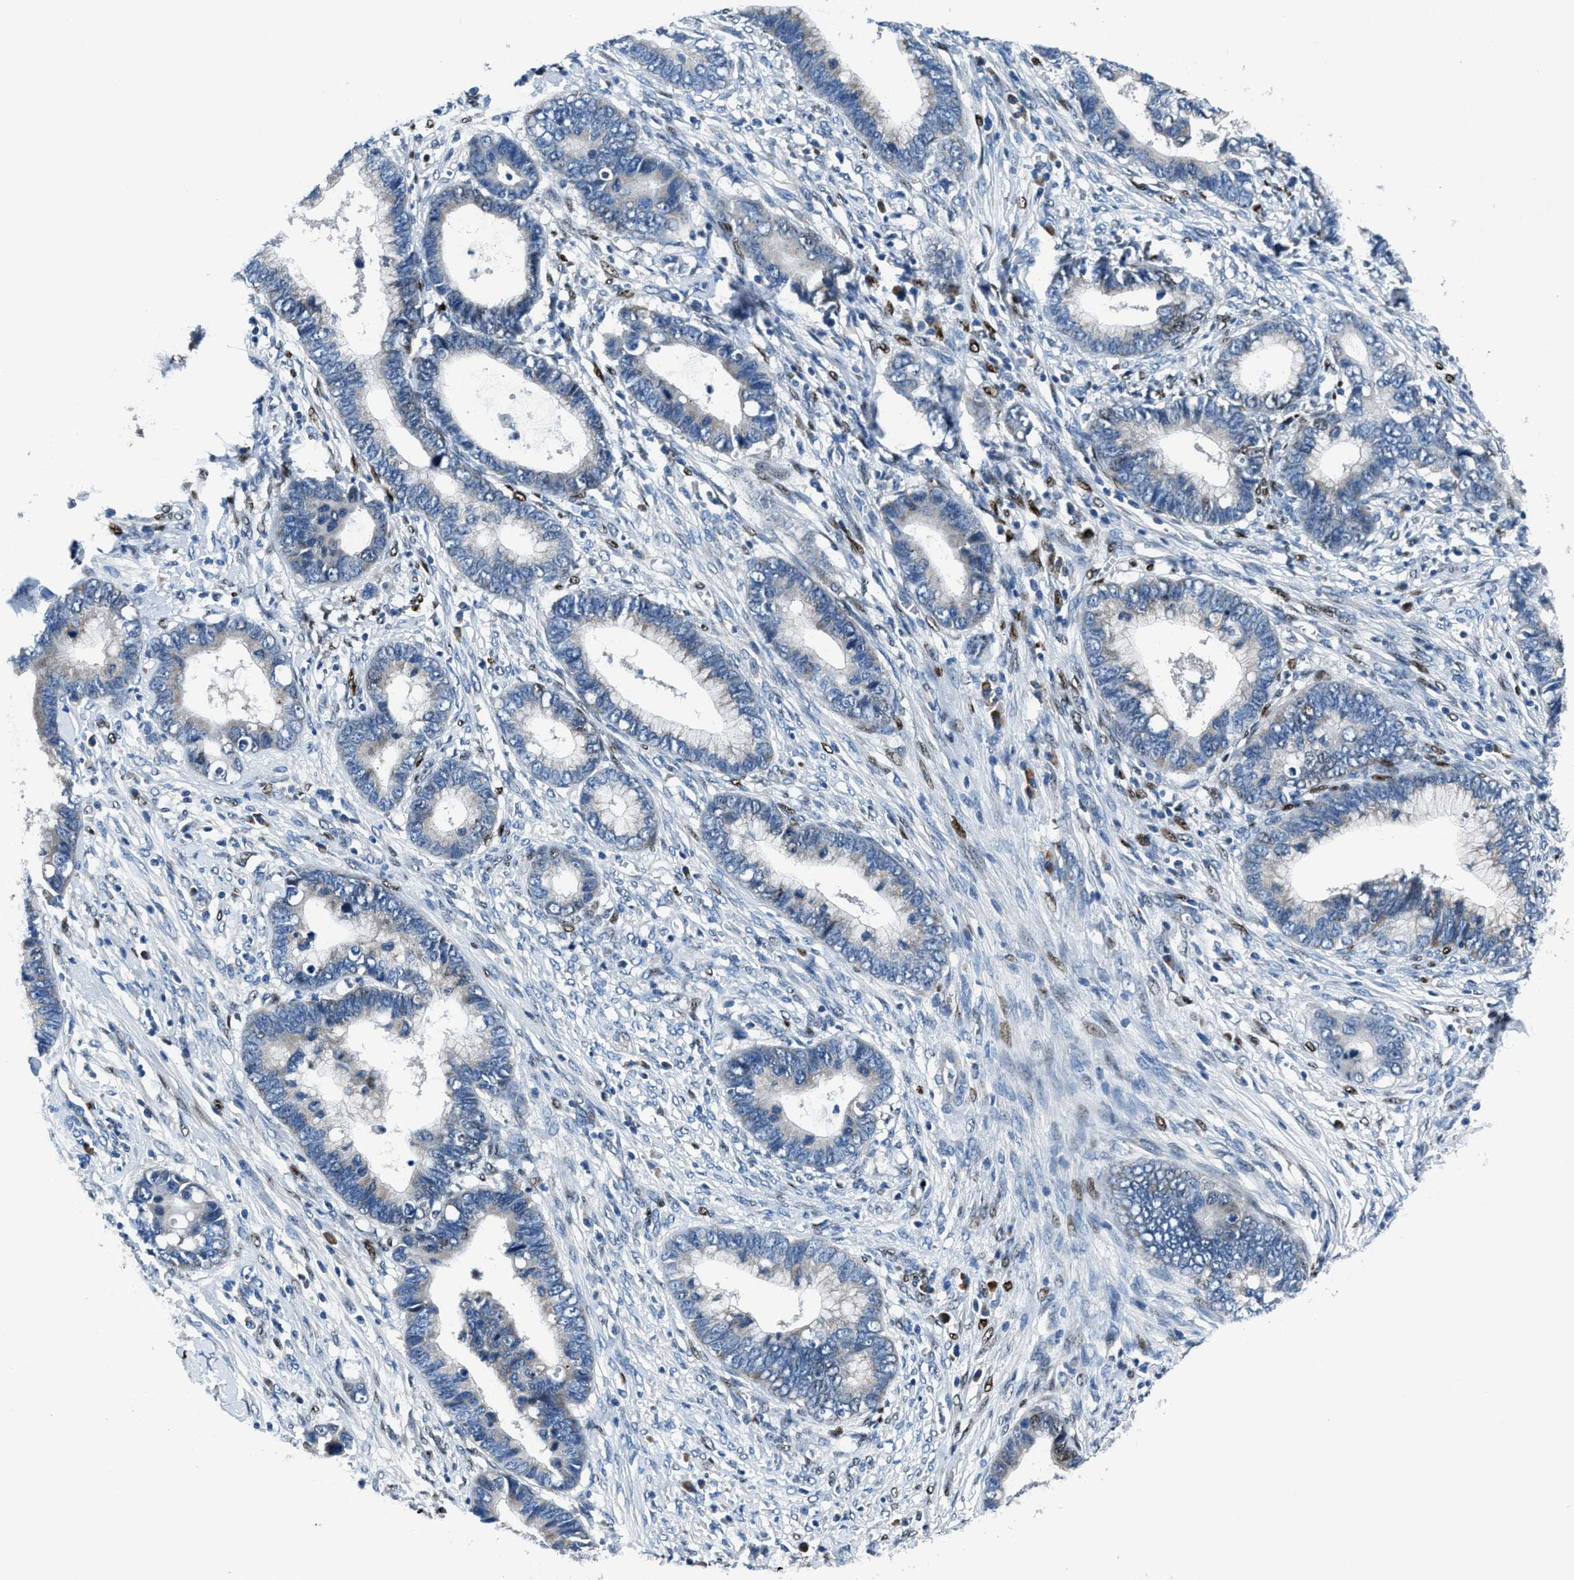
{"staining": {"intensity": "negative", "quantity": "none", "location": "none"}, "tissue": "cervical cancer", "cell_type": "Tumor cells", "image_type": "cancer", "snomed": [{"axis": "morphology", "description": "Adenocarcinoma, NOS"}, {"axis": "topography", "description": "Cervix"}], "caption": "Cervical cancer stained for a protein using immunohistochemistry reveals no positivity tumor cells.", "gene": "EGR1", "patient": {"sex": "female", "age": 44}}